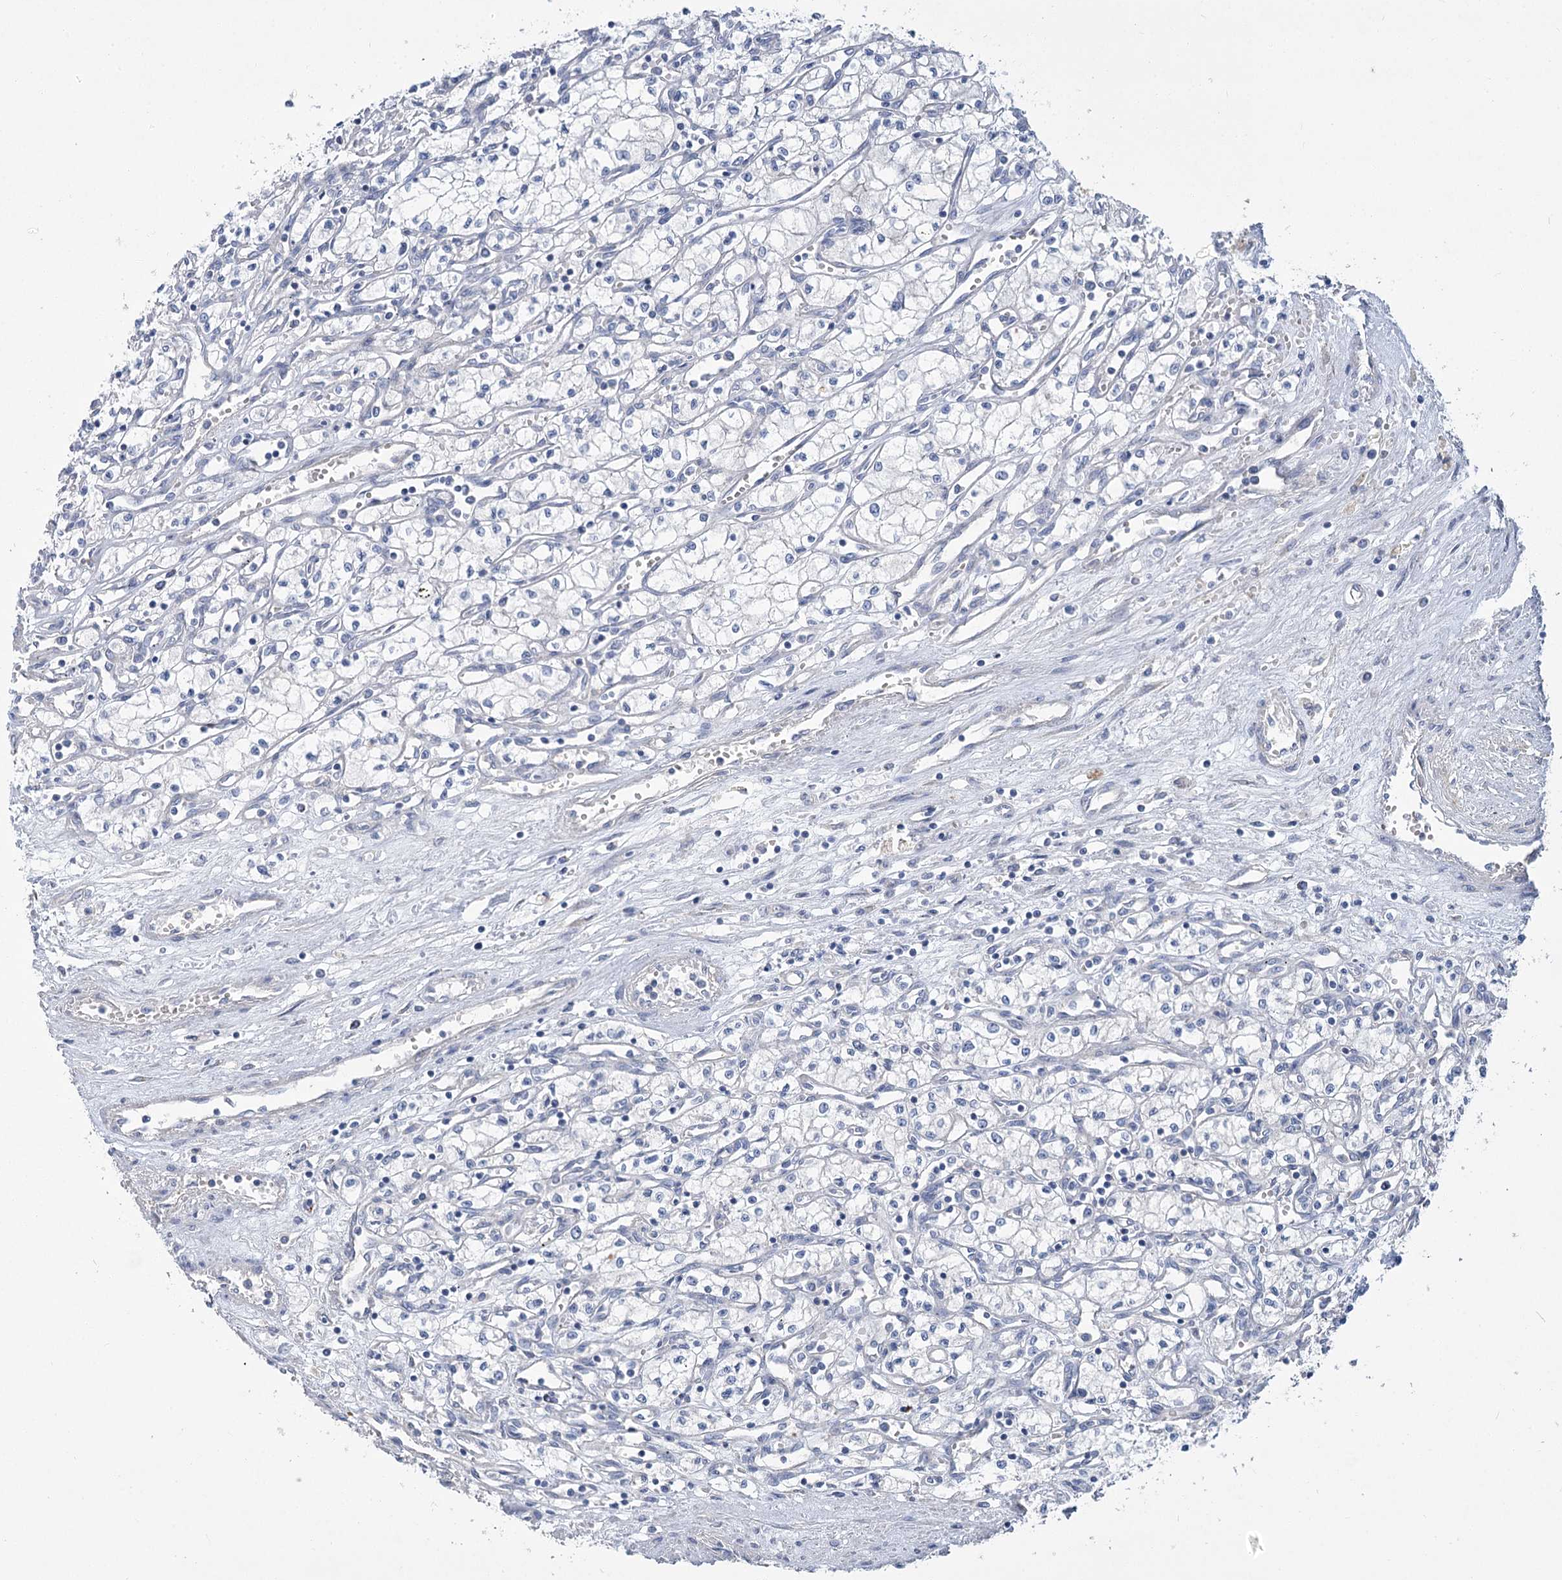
{"staining": {"intensity": "negative", "quantity": "none", "location": "none"}, "tissue": "renal cancer", "cell_type": "Tumor cells", "image_type": "cancer", "snomed": [{"axis": "morphology", "description": "Adenocarcinoma, NOS"}, {"axis": "topography", "description": "Kidney"}], "caption": "Photomicrograph shows no protein positivity in tumor cells of renal adenocarcinoma tissue.", "gene": "SLC9A3", "patient": {"sex": "male", "age": 59}}